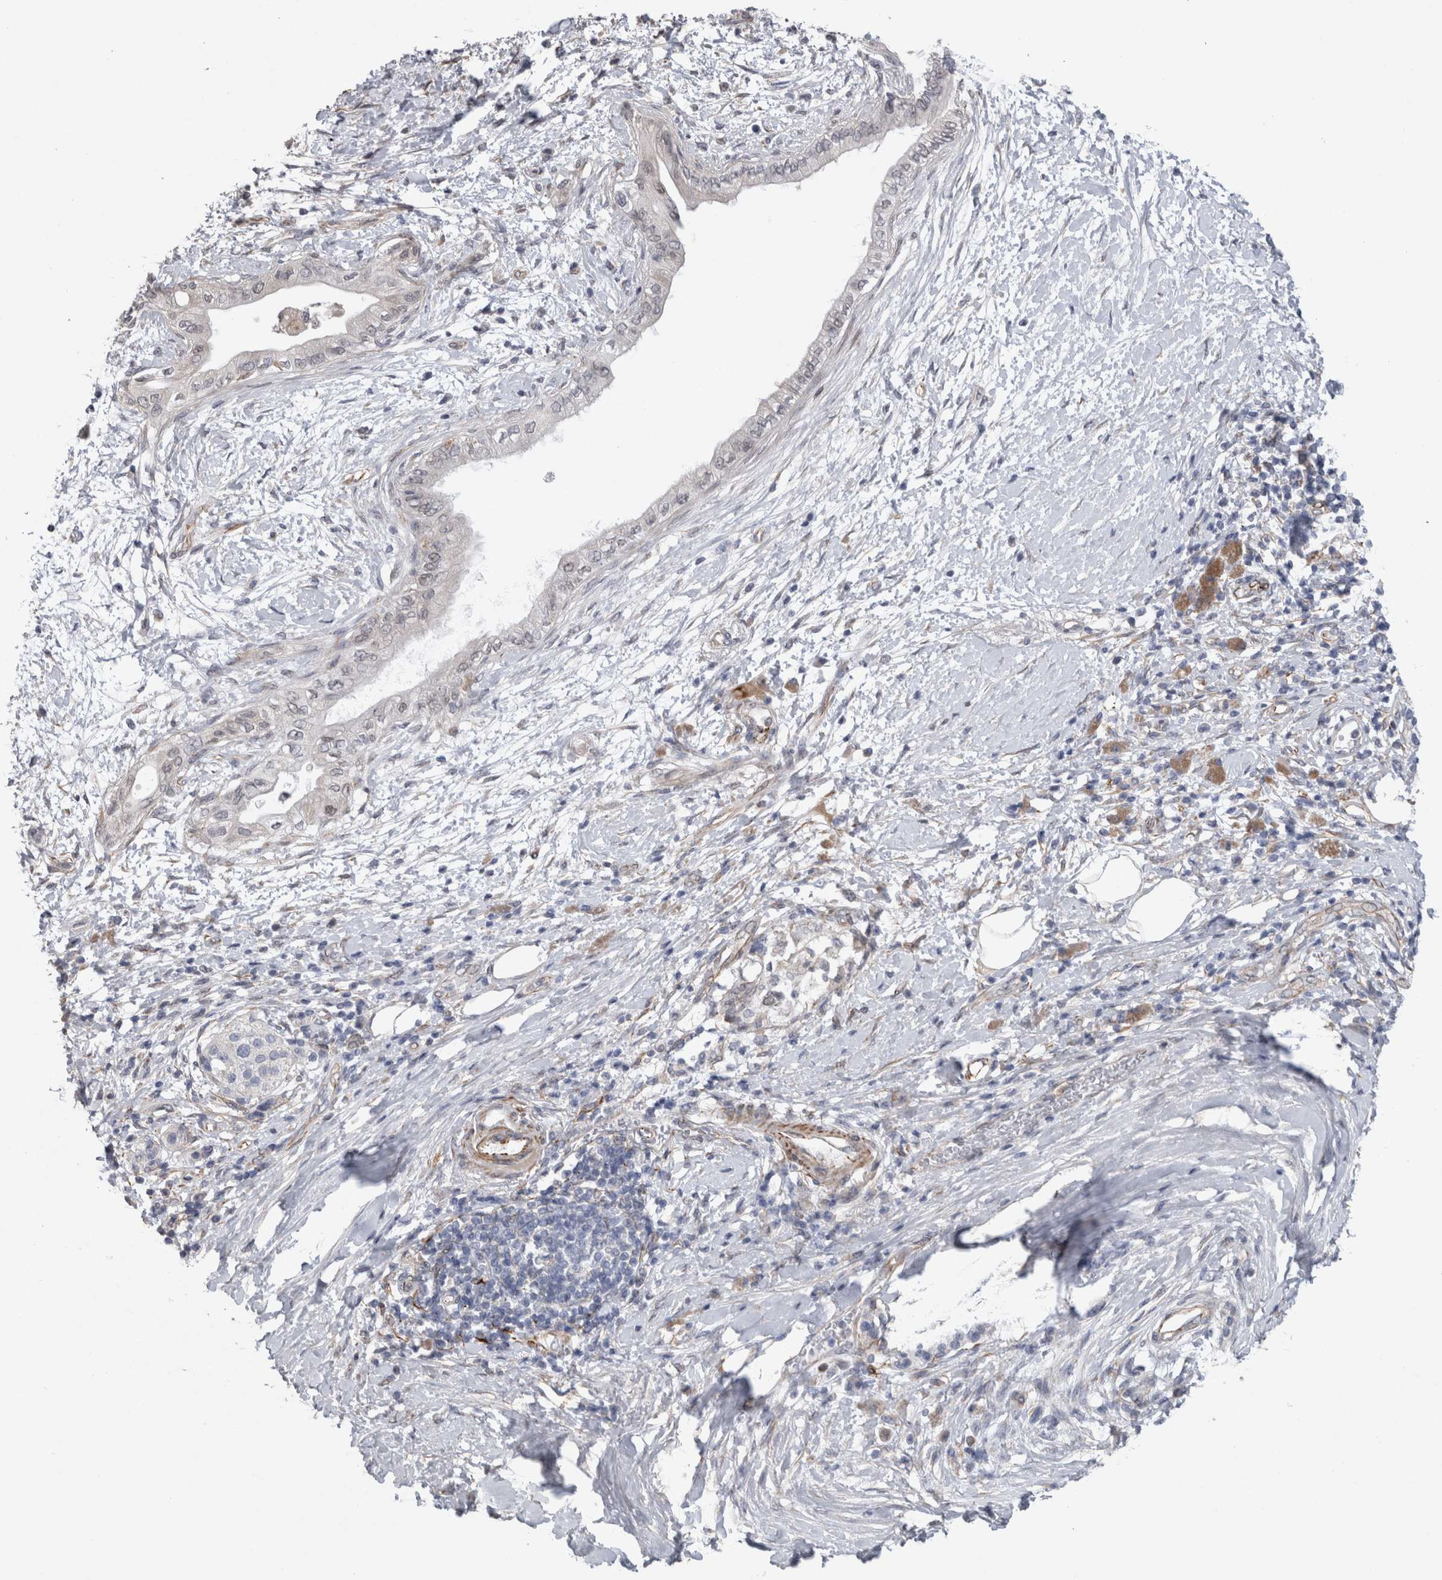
{"staining": {"intensity": "negative", "quantity": "none", "location": "none"}, "tissue": "pancreatic cancer", "cell_type": "Tumor cells", "image_type": "cancer", "snomed": [{"axis": "morphology", "description": "Normal tissue, NOS"}, {"axis": "morphology", "description": "Adenocarcinoma, NOS"}, {"axis": "topography", "description": "Pancreas"}, {"axis": "topography", "description": "Duodenum"}], "caption": "Micrograph shows no significant protein staining in tumor cells of pancreatic cancer (adenocarcinoma).", "gene": "ACOT7", "patient": {"sex": "female", "age": 60}}